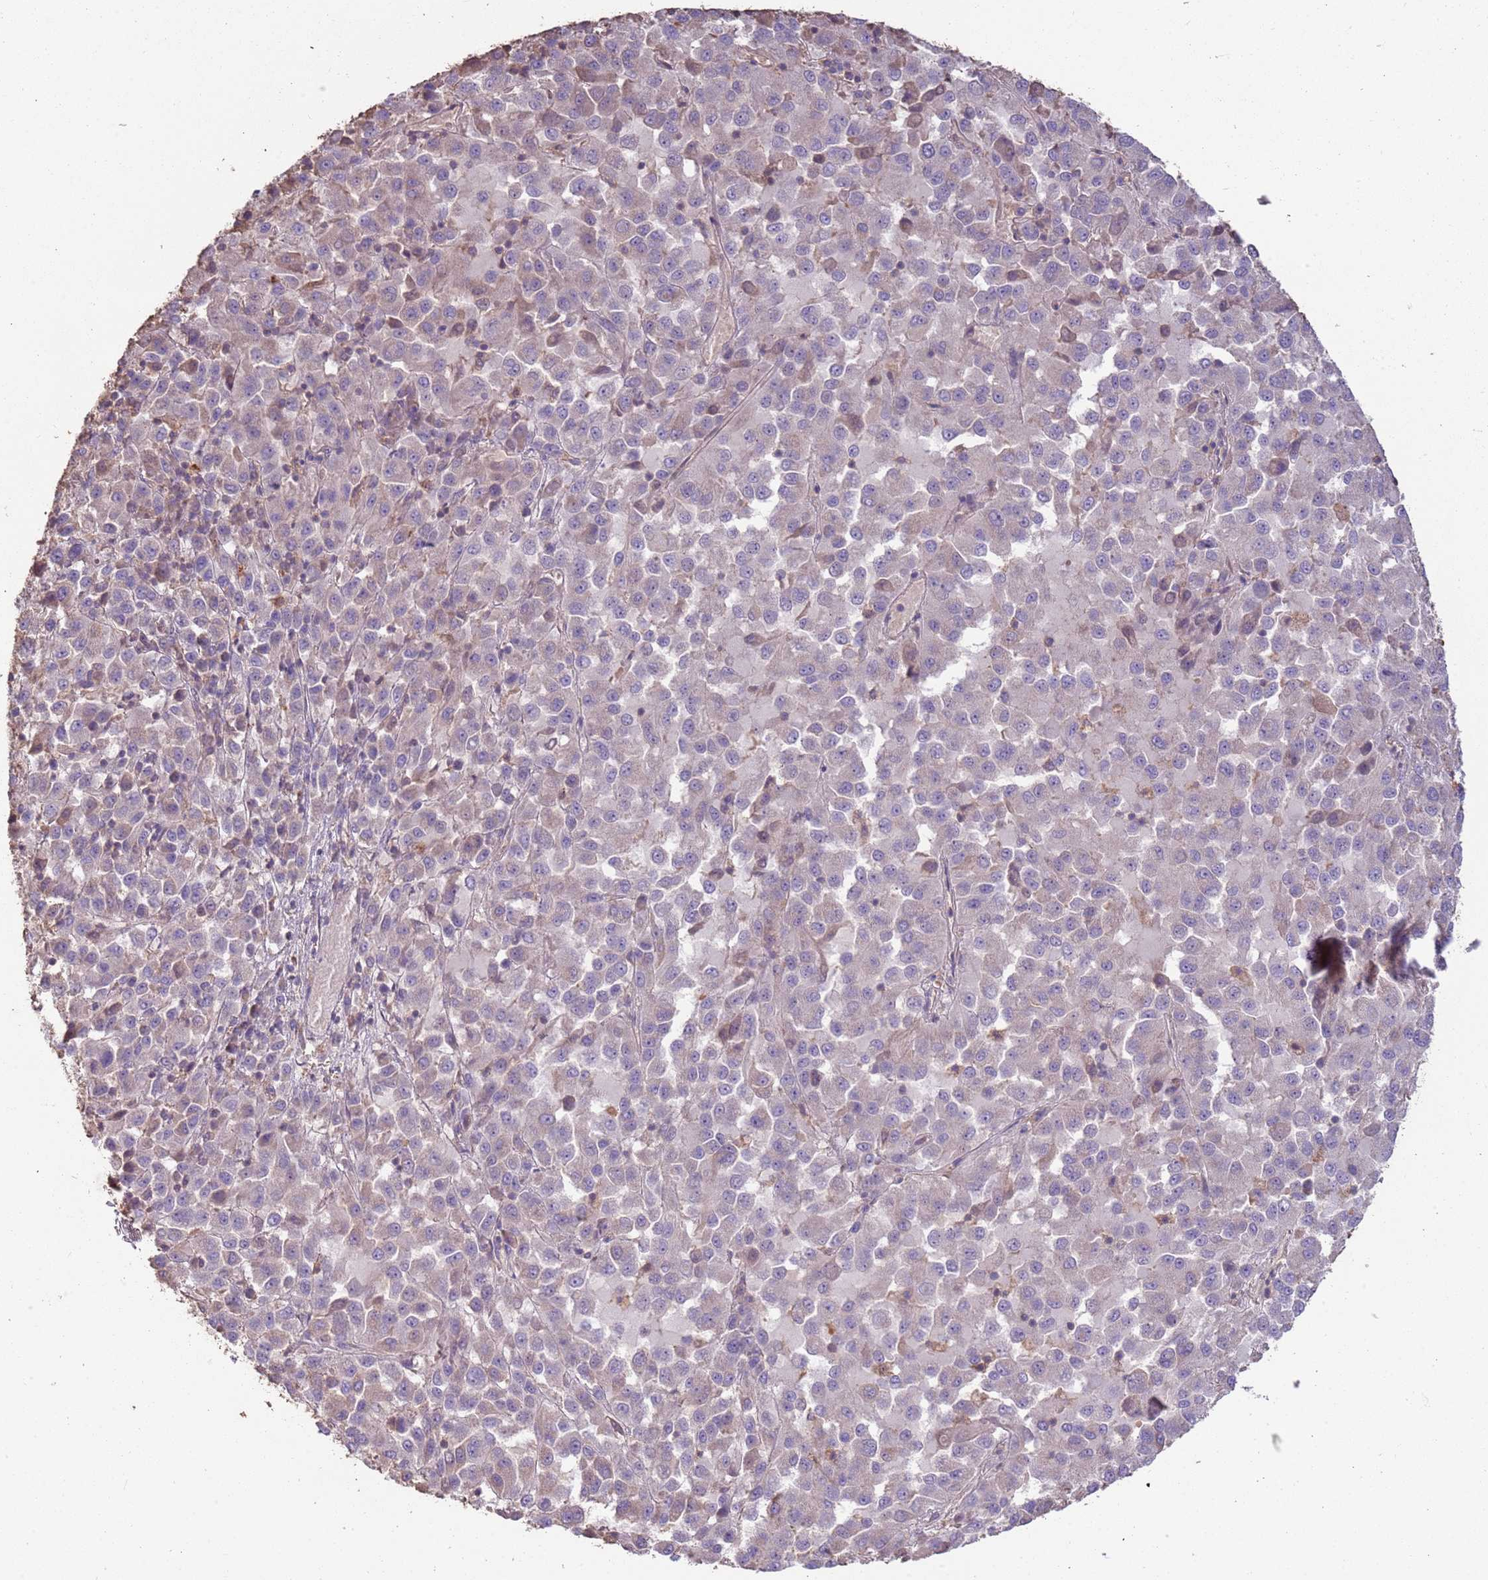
{"staining": {"intensity": "negative", "quantity": "none", "location": "none"}, "tissue": "melanoma", "cell_type": "Tumor cells", "image_type": "cancer", "snomed": [{"axis": "morphology", "description": "Malignant melanoma, Metastatic site"}, {"axis": "topography", "description": "Lung"}], "caption": "An image of melanoma stained for a protein shows no brown staining in tumor cells.", "gene": "FECH", "patient": {"sex": "male", "age": 64}}